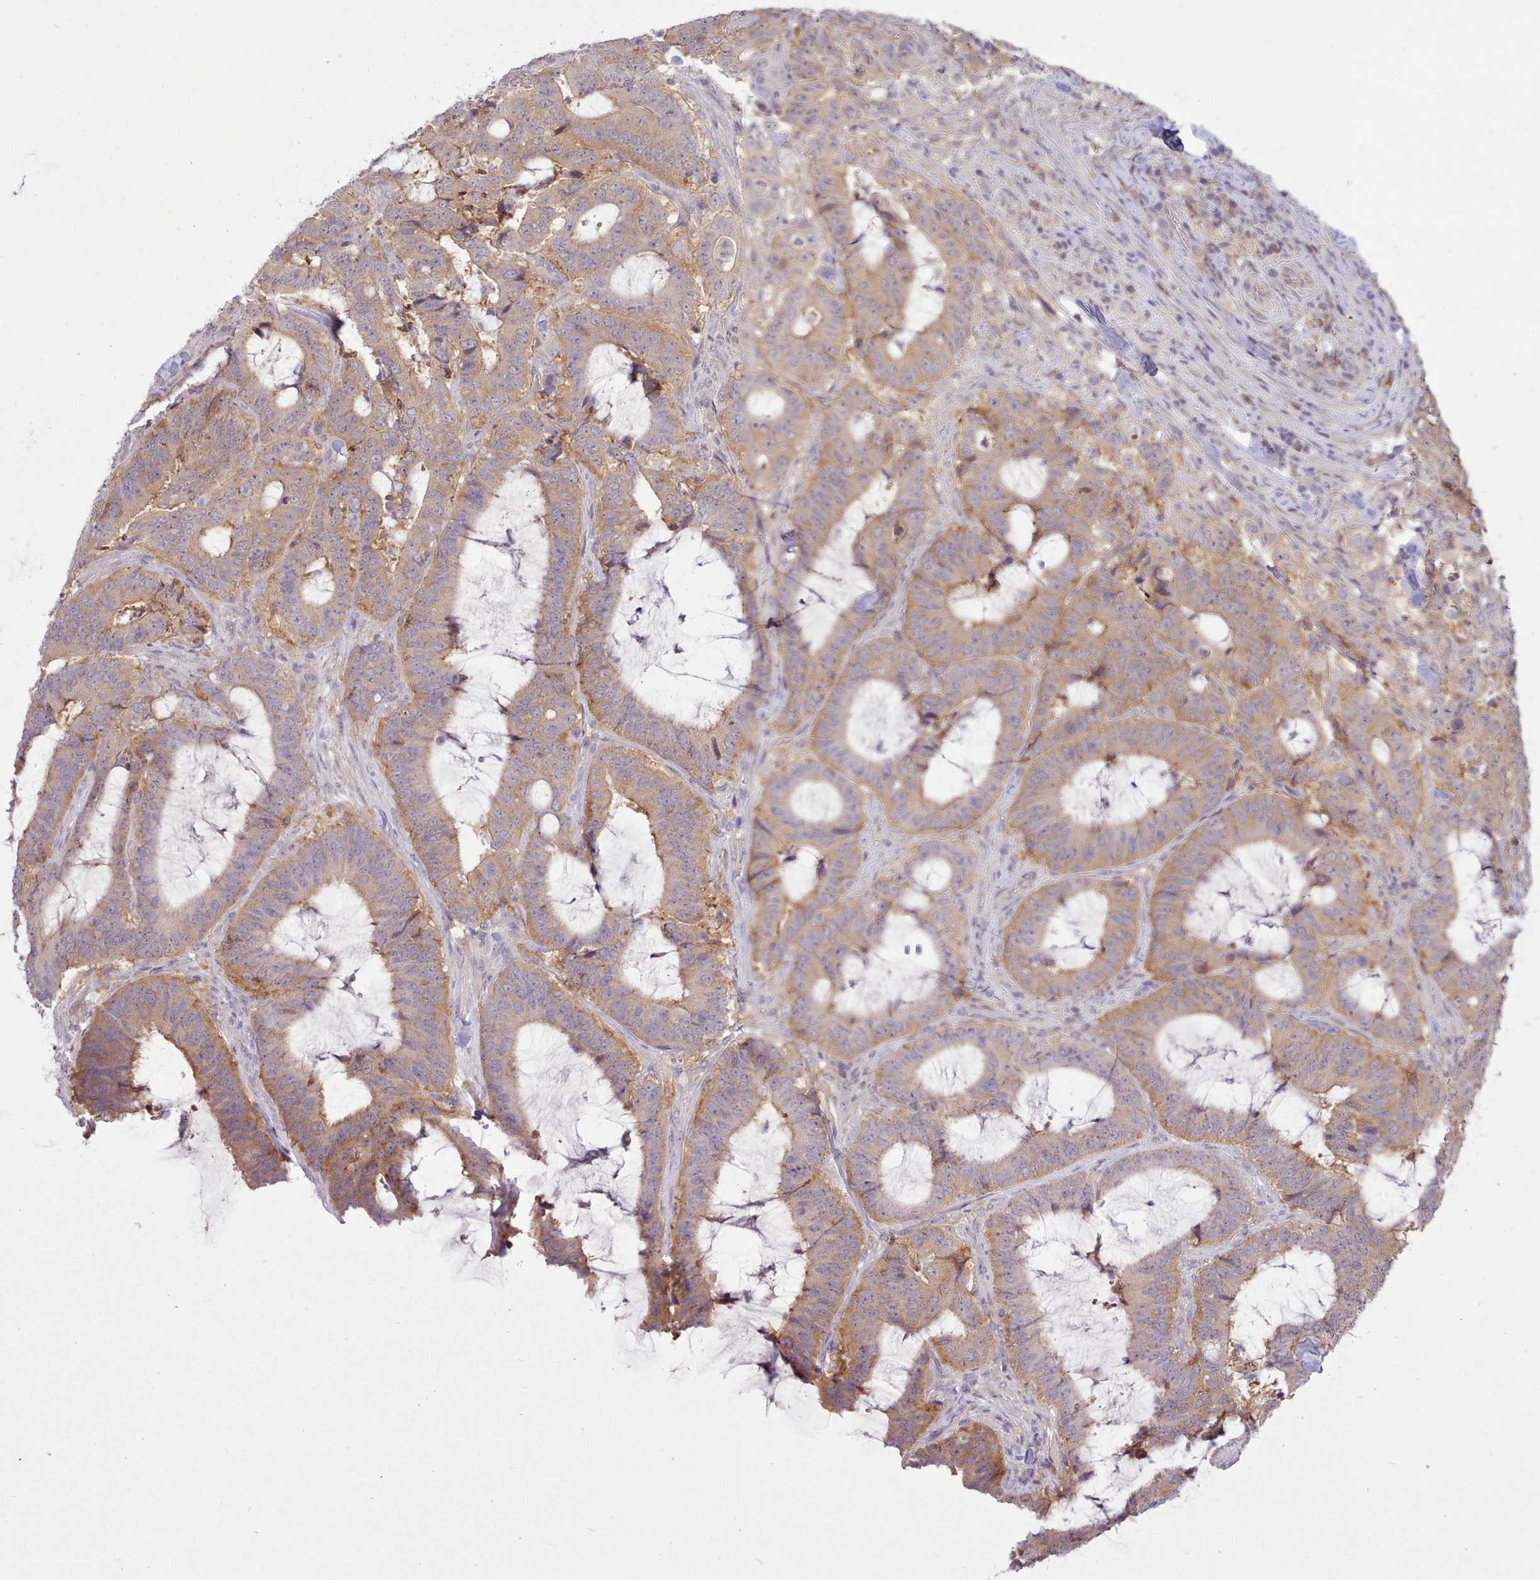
{"staining": {"intensity": "moderate", "quantity": ">75%", "location": "cytoplasmic/membranous"}, "tissue": "colorectal cancer", "cell_type": "Tumor cells", "image_type": "cancer", "snomed": [{"axis": "morphology", "description": "Adenocarcinoma, NOS"}, {"axis": "topography", "description": "Colon"}], "caption": "Immunohistochemical staining of colorectal cancer (adenocarcinoma) exhibits medium levels of moderate cytoplasmic/membranous protein staining in approximately >75% of tumor cells.", "gene": "ARL17A", "patient": {"sex": "female", "age": 43}}